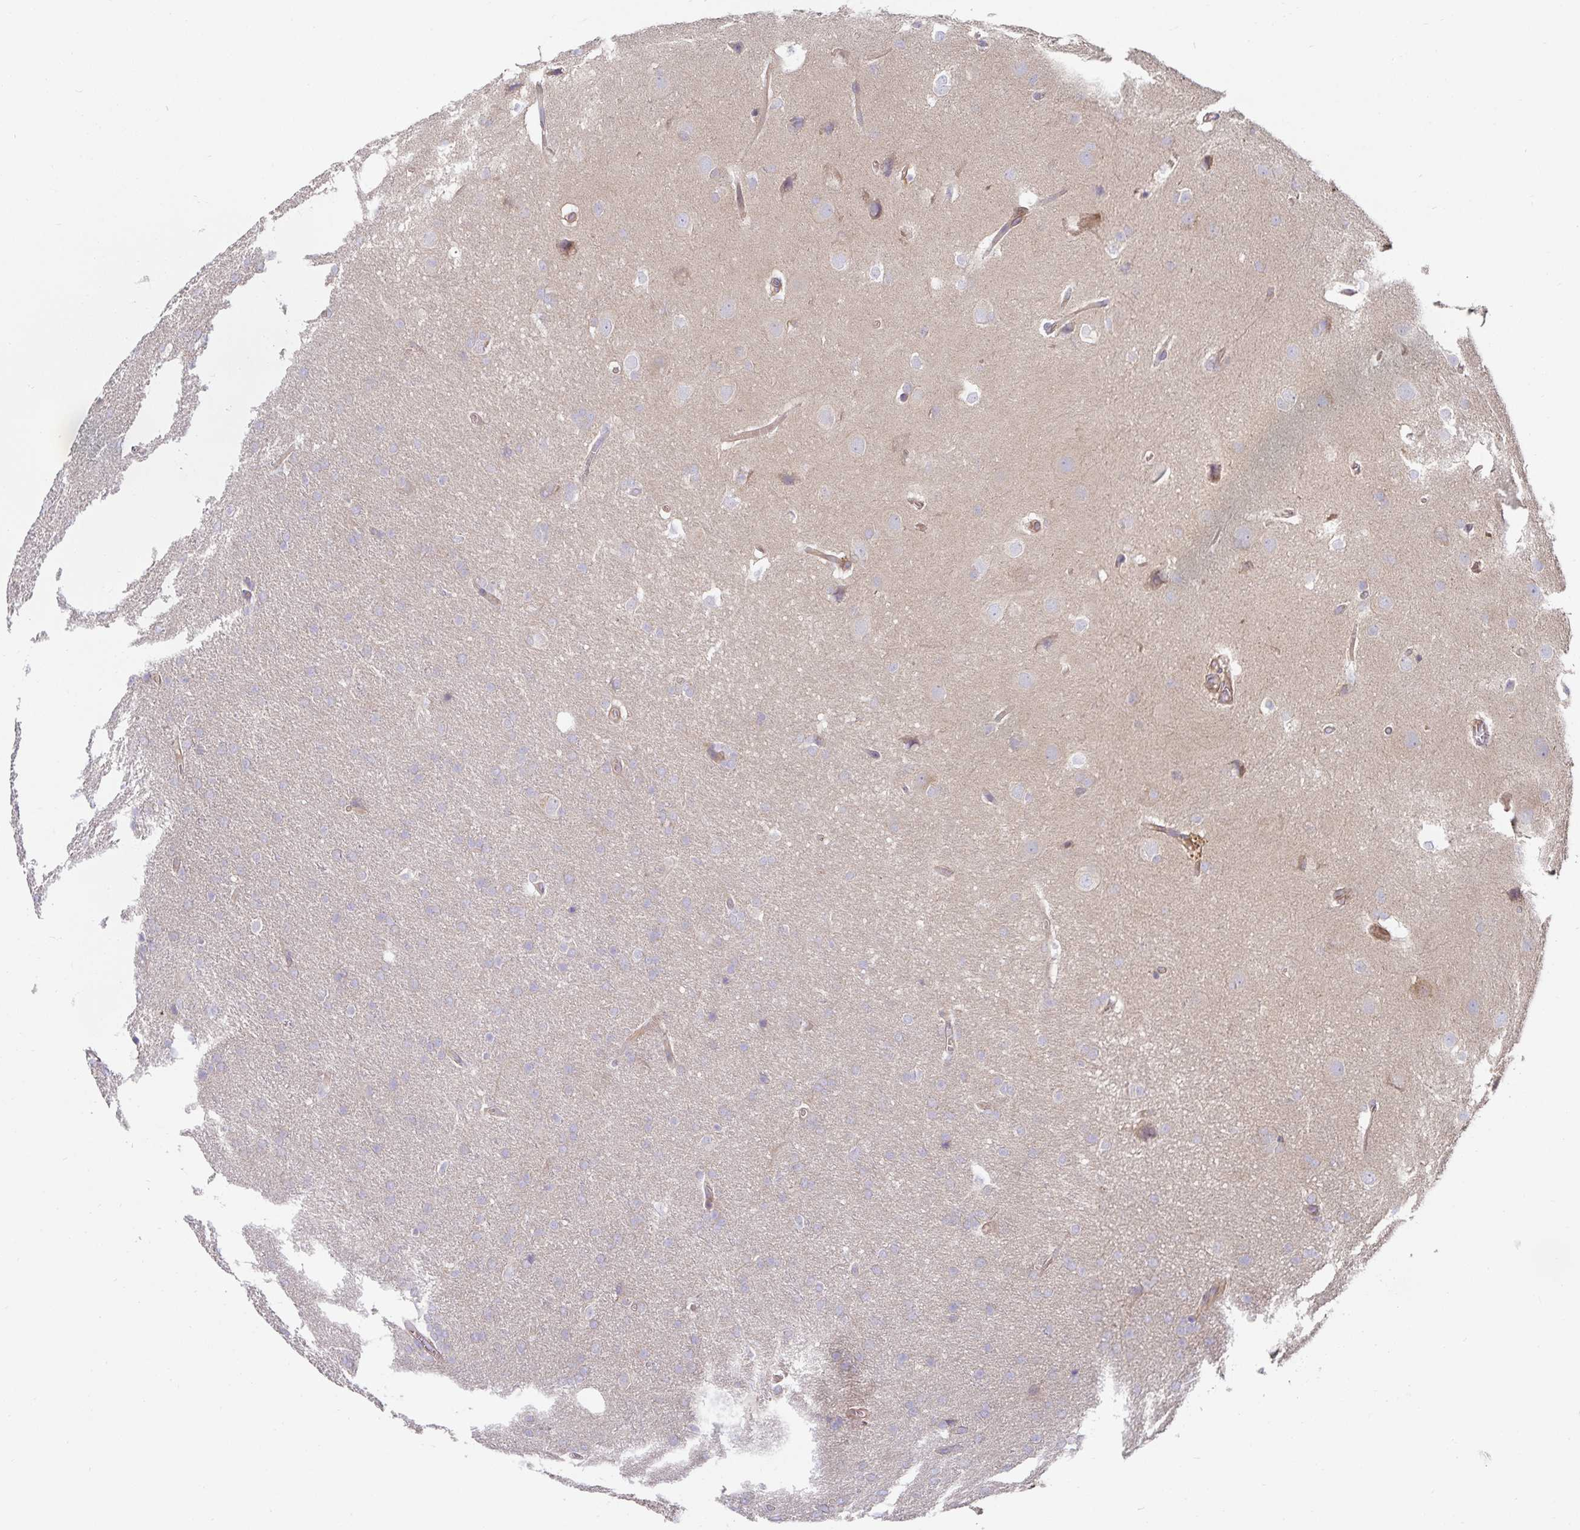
{"staining": {"intensity": "negative", "quantity": "none", "location": "none"}, "tissue": "glioma", "cell_type": "Tumor cells", "image_type": "cancer", "snomed": [{"axis": "morphology", "description": "Glioma, malignant, Low grade"}, {"axis": "topography", "description": "Brain"}], "caption": "A micrograph of human malignant glioma (low-grade) is negative for staining in tumor cells. (Brightfield microscopy of DAB (3,3'-diaminobenzidine) immunohistochemistry (IHC) at high magnification).", "gene": "METTL22", "patient": {"sex": "female", "age": 32}}